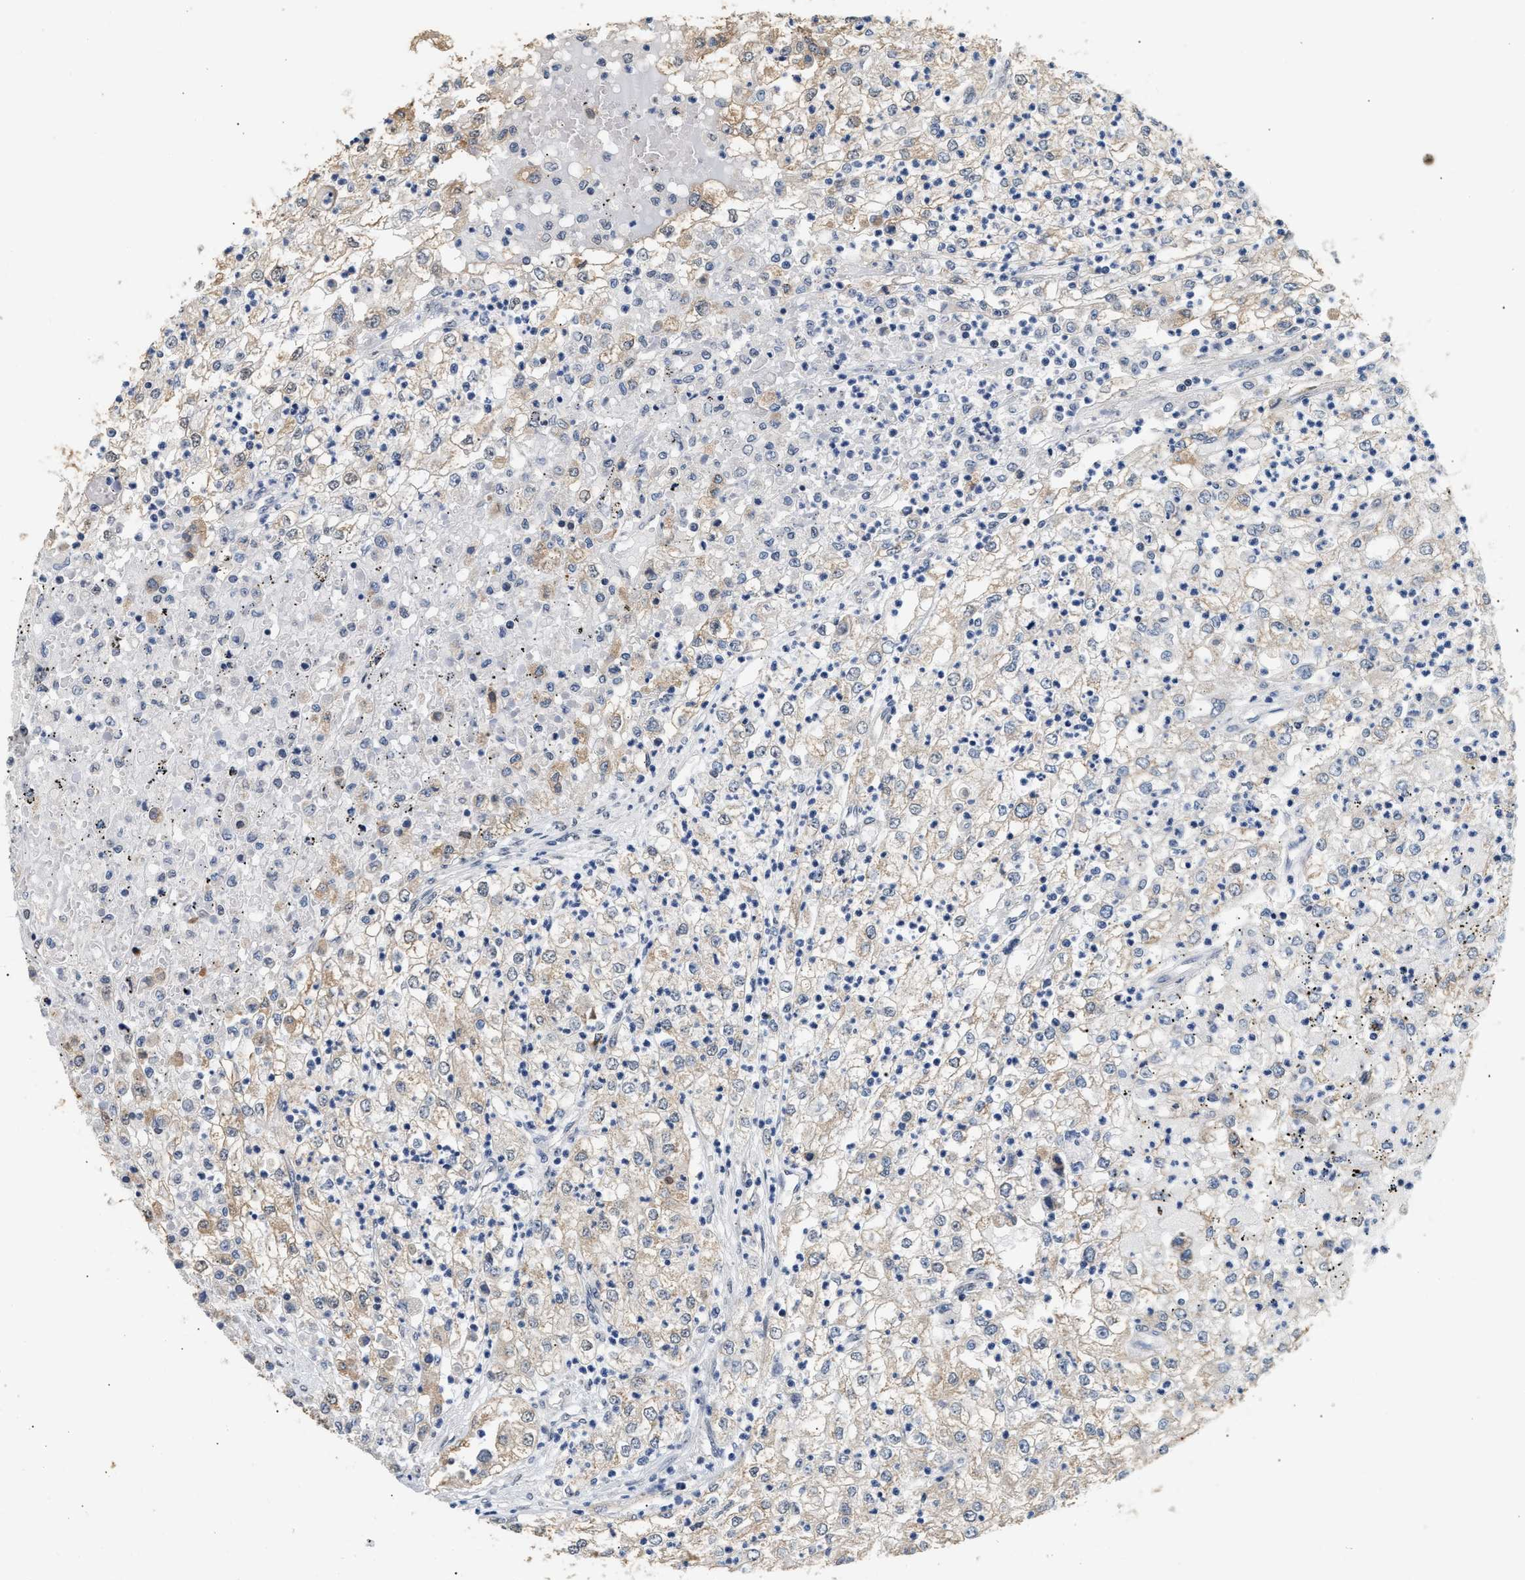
{"staining": {"intensity": "negative", "quantity": "none", "location": "none"}, "tissue": "renal cancer", "cell_type": "Tumor cells", "image_type": "cancer", "snomed": [{"axis": "morphology", "description": "Adenocarcinoma, NOS"}, {"axis": "topography", "description": "Kidney"}], "caption": "An IHC image of renal cancer is shown. There is no staining in tumor cells of renal cancer. Nuclei are stained in blue.", "gene": "THOC1", "patient": {"sex": "female", "age": 54}}